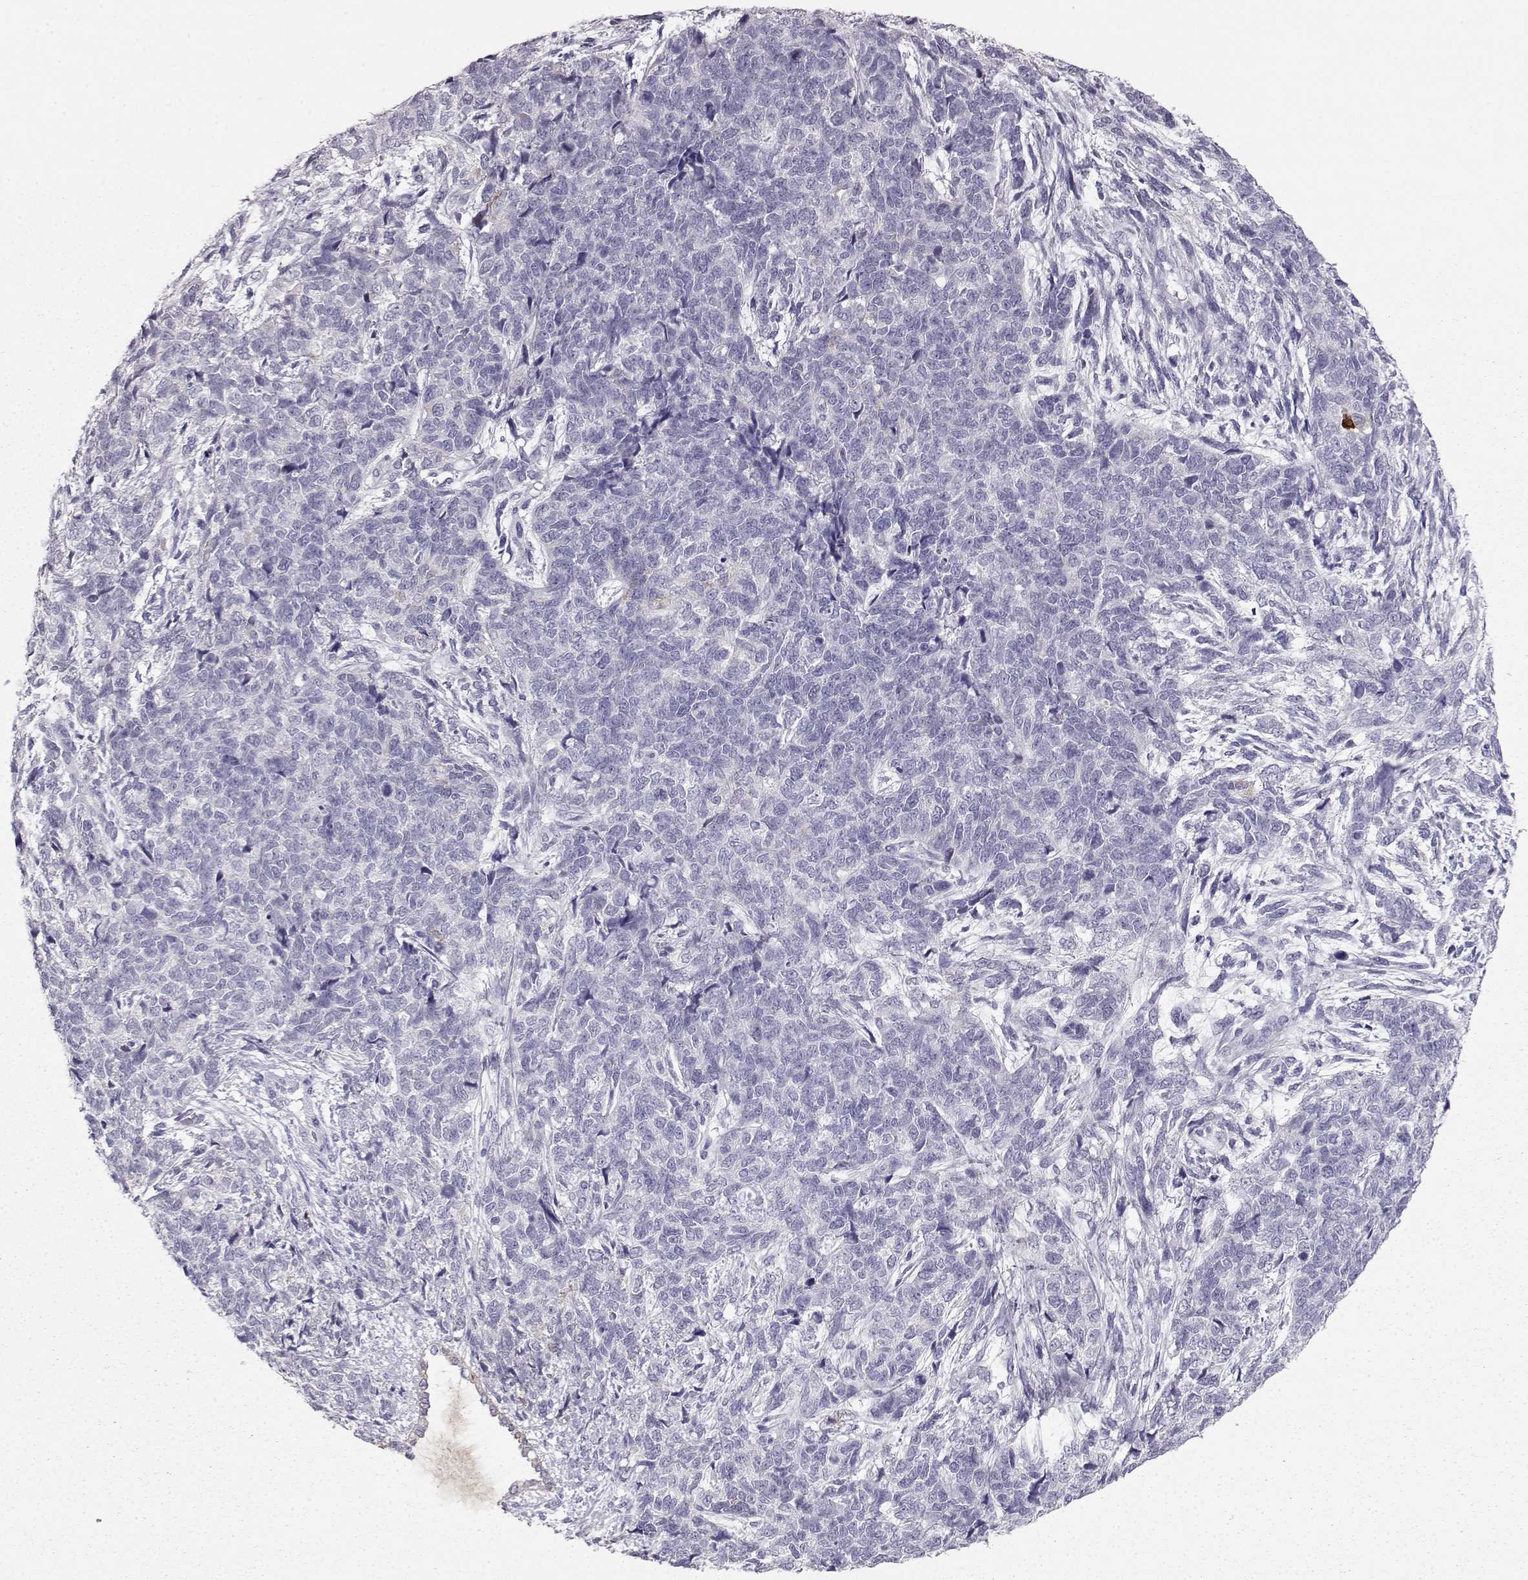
{"staining": {"intensity": "negative", "quantity": "none", "location": "none"}, "tissue": "cervical cancer", "cell_type": "Tumor cells", "image_type": "cancer", "snomed": [{"axis": "morphology", "description": "Squamous cell carcinoma, NOS"}, {"axis": "topography", "description": "Cervix"}], "caption": "The image demonstrates no significant positivity in tumor cells of cervical cancer (squamous cell carcinoma). The staining is performed using DAB brown chromogen with nuclei counter-stained in using hematoxylin.", "gene": "LAMB3", "patient": {"sex": "female", "age": 63}}